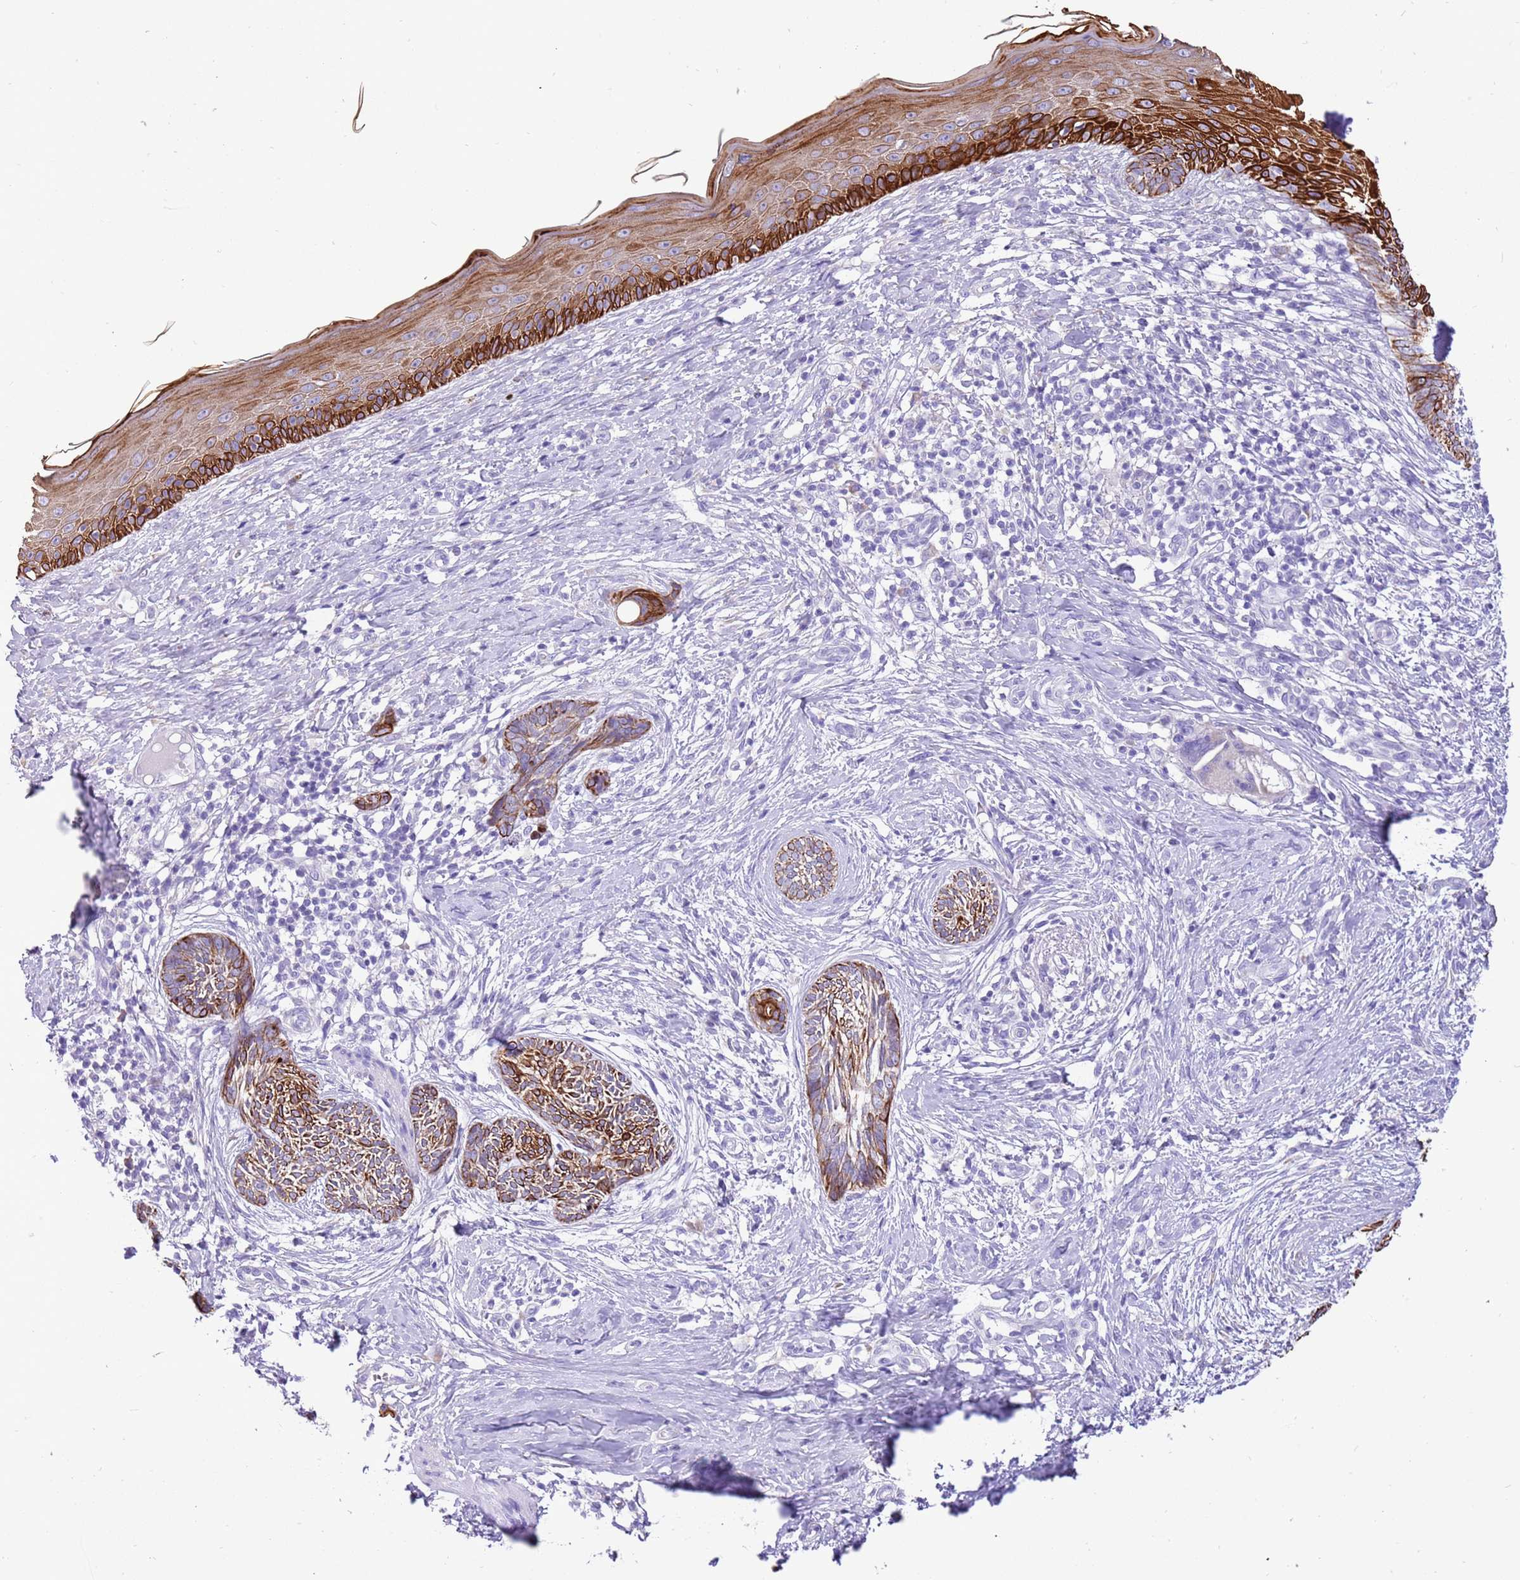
{"staining": {"intensity": "strong", "quantity": ">75%", "location": "cytoplasmic/membranous"}, "tissue": "skin cancer", "cell_type": "Tumor cells", "image_type": "cancer", "snomed": [{"axis": "morphology", "description": "Basal cell carcinoma"}, {"axis": "topography", "description": "Skin"}], "caption": "Strong cytoplasmic/membranous positivity for a protein is appreciated in approximately >75% of tumor cells of skin basal cell carcinoma using immunohistochemistry (IHC).", "gene": "R3HDM4", "patient": {"sex": "male", "age": 73}}